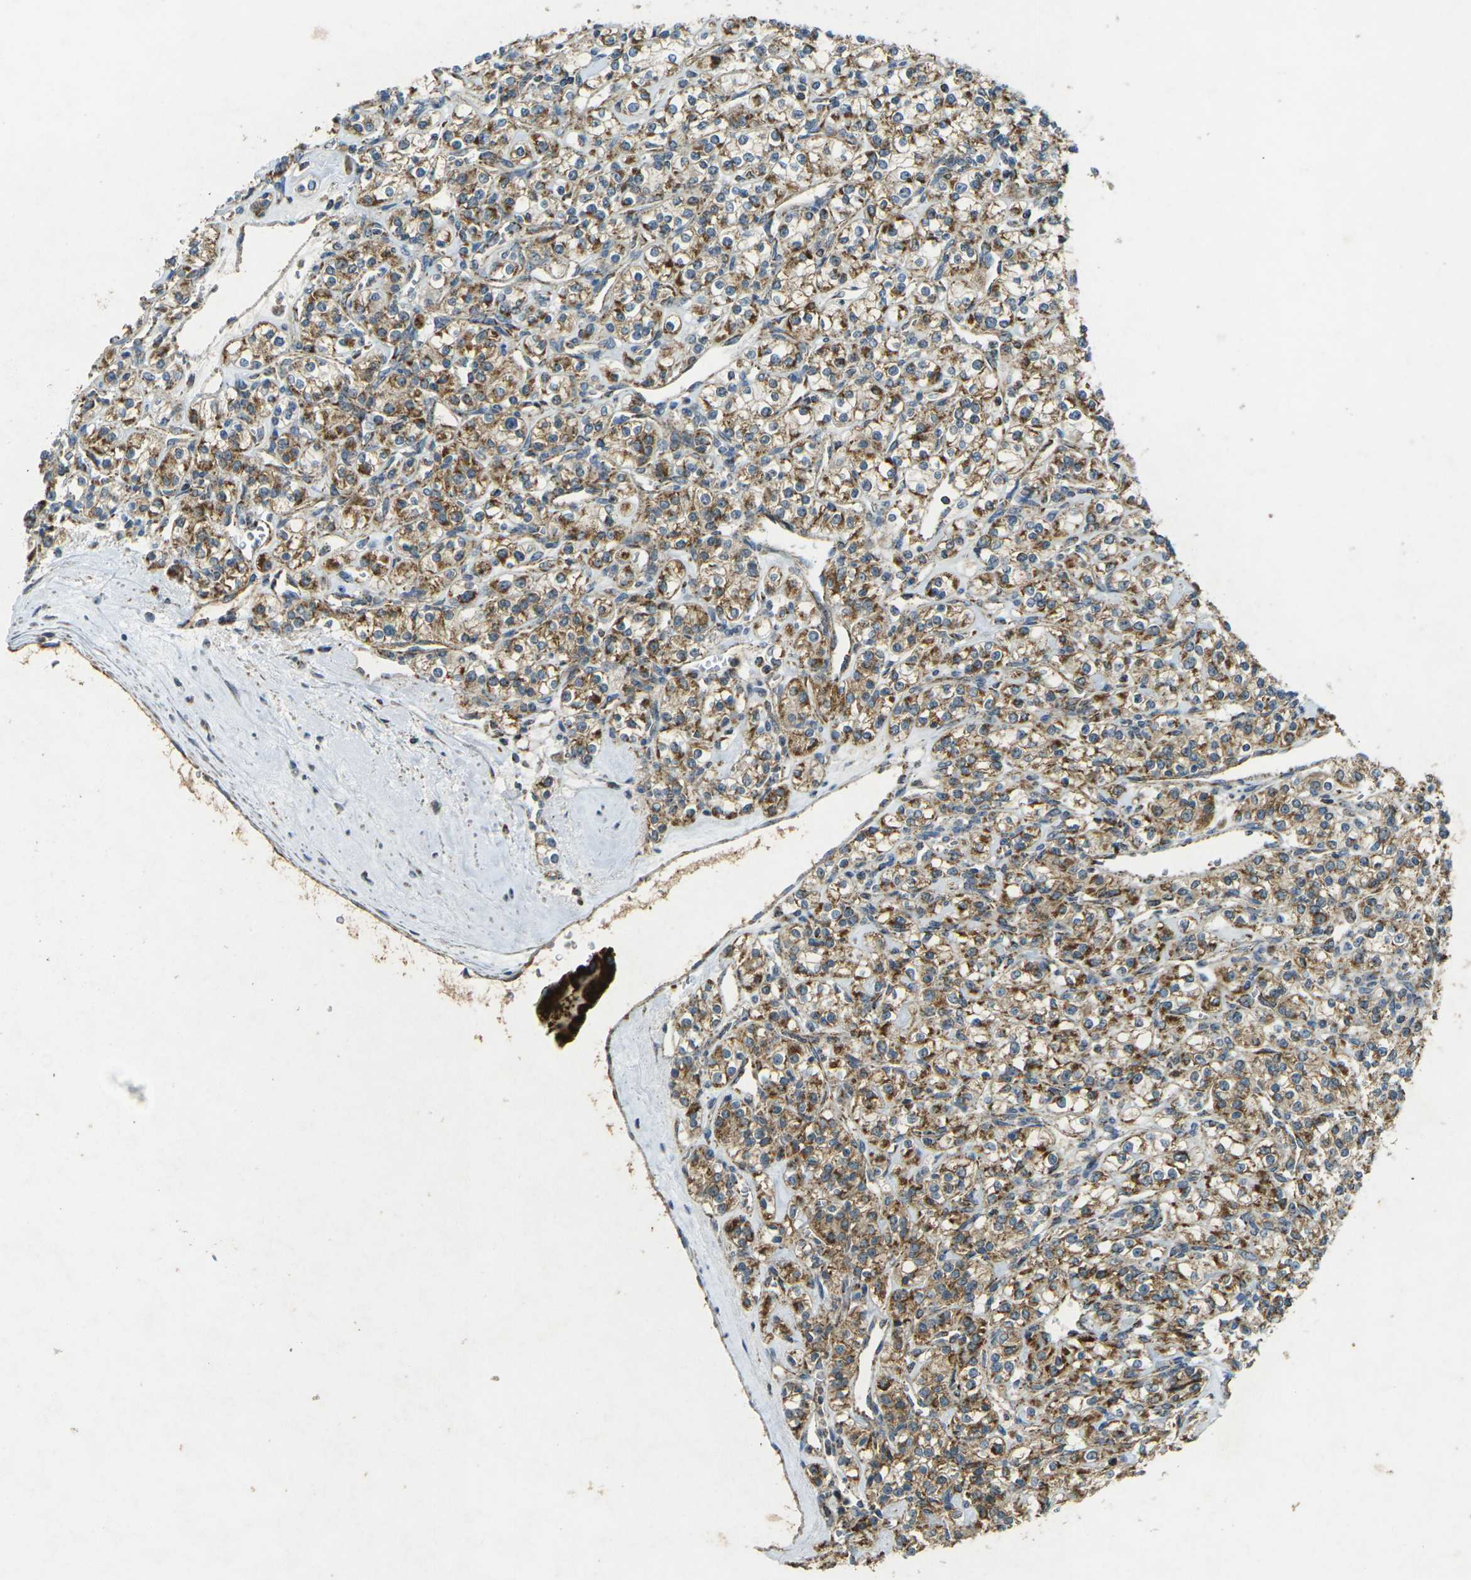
{"staining": {"intensity": "moderate", "quantity": ">75%", "location": "cytoplasmic/membranous"}, "tissue": "renal cancer", "cell_type": "Tumor cells", "image_type": "cancer", "snomed": [{"axis": "morphology", "description": "Adenocarcinoma, NOS"}, {"axis": "topography", "description": "Kidney"}], "caption": "Brown immunohistochemical staining in renal adenocarcinoma exhibits moderate cytoplasmic/membranous positivity in approximately >75% of tumor cells.", "gene": "IGF1R", "patient": {"sex": "male", "age": 77}}